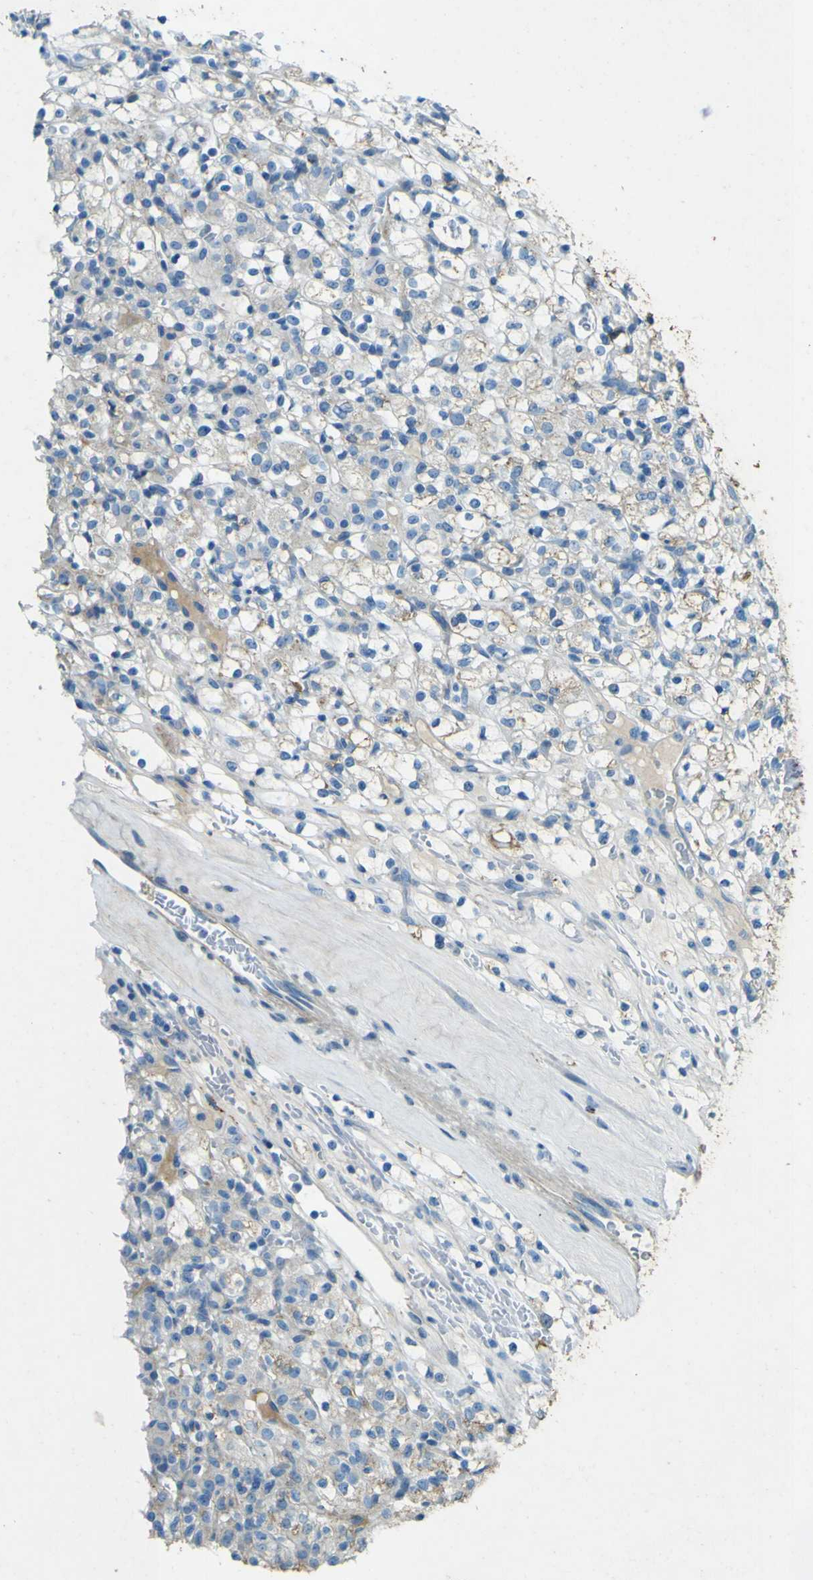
{"staining": {"intensity": "negative", "quantity": "none", "location": "none"}, "tissue": "renal cancer", "cell_type": "Tumor cells", "image_type": "cancer", "snomed": [{"axis": "morphology", "description": "Normal tissue, NOS"}, {"axis": "morphology", "description": "Adenocarcinoma, NOS"}, {"axis": "topography", "description": "Kidney"}], "caption": "This is a histopathology image of immunohistochemistry staining of renal adenocarcinoma, which shows no expression in tumor cells.", "gene": "PDE9A", "patient": {"sex": "female", "age": 72}}